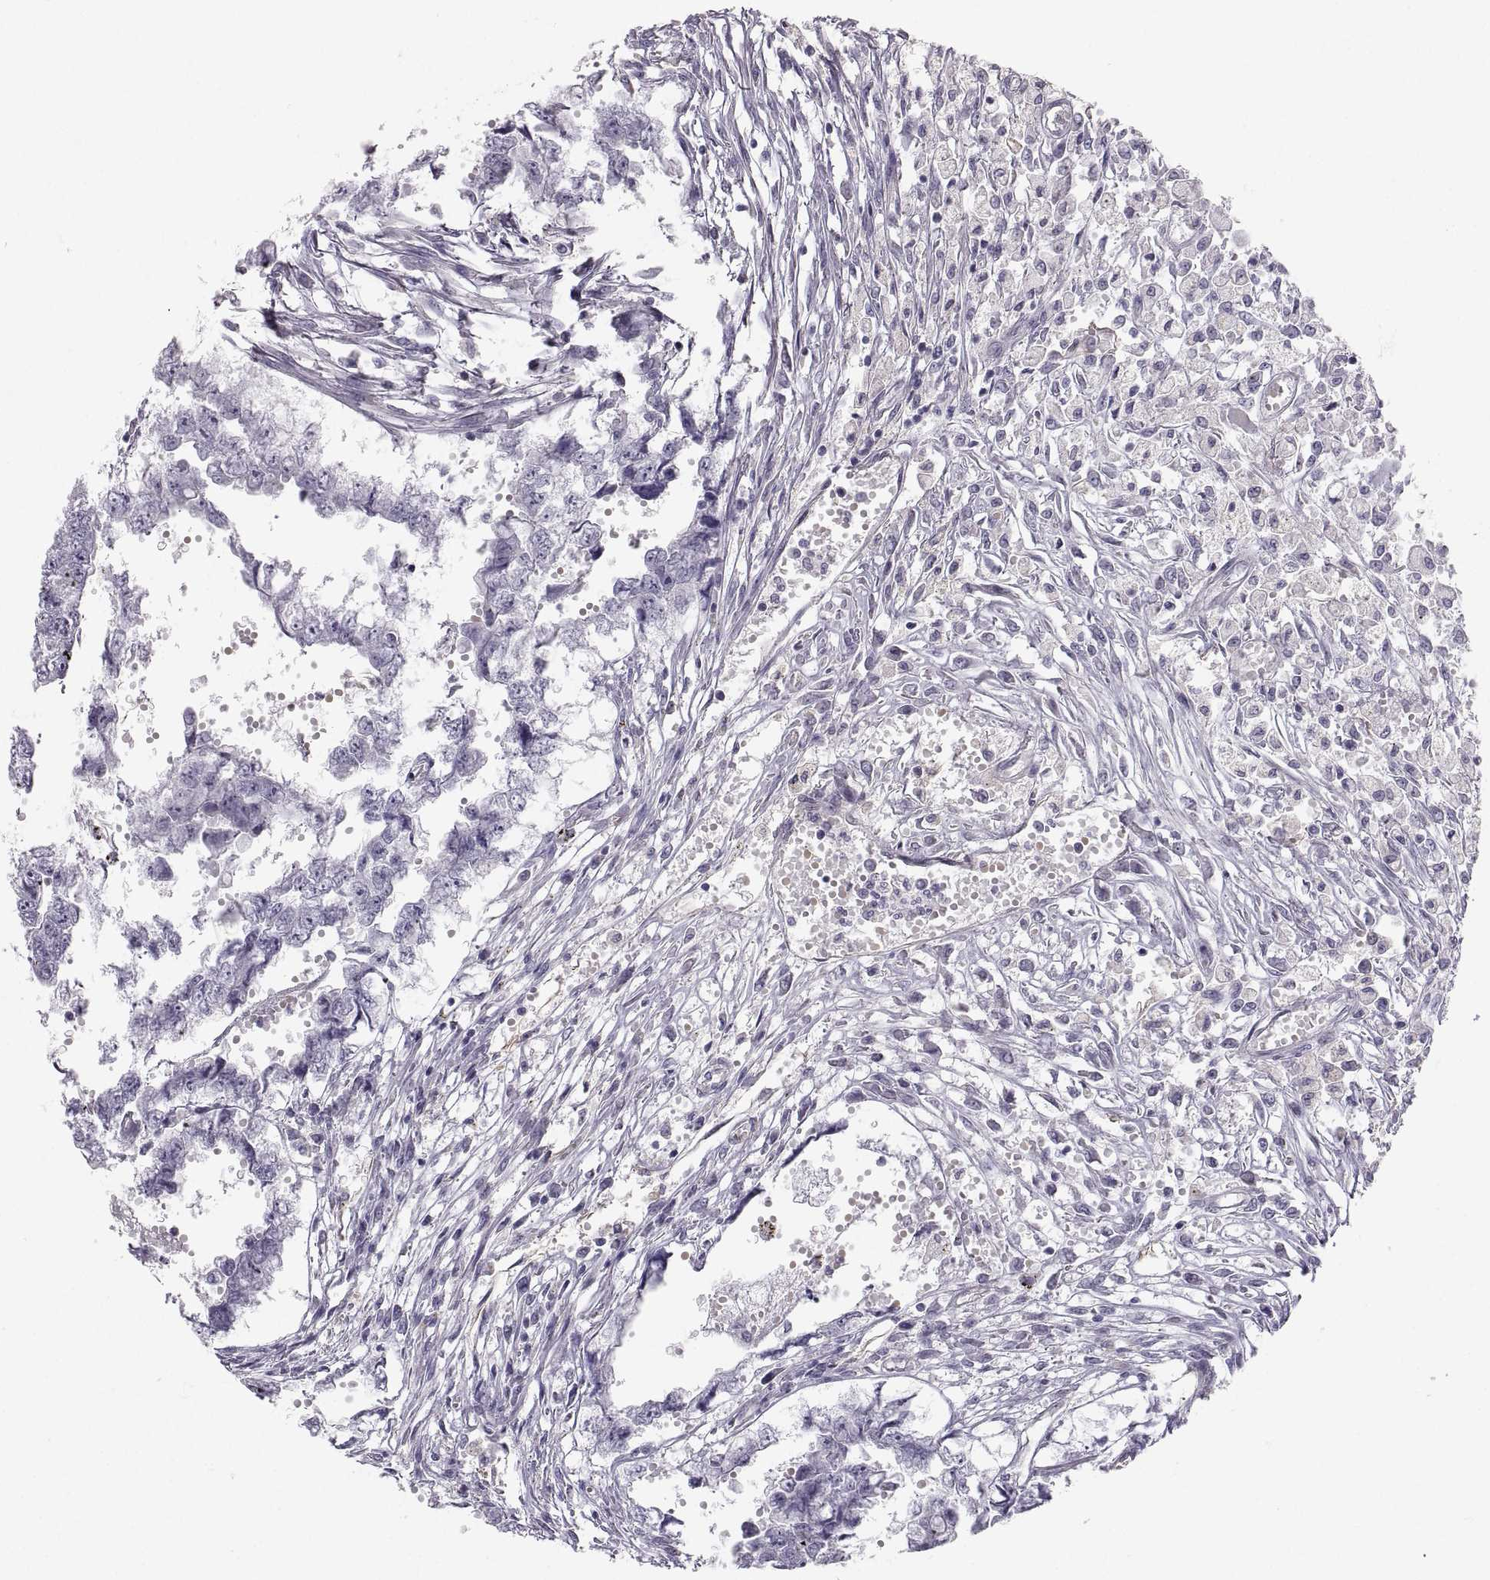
{"staining": {"intensity": "negative", "quantity": "none", "location": "none"}, "tissue": "testis cancer", "cell_type": "Tumor cells", "image_type": "cancer", "snomed": [{"axis": "morphology", "description": "Carcinoma, Embryonal, NOS"}, {"axis": "morphology", "description": "Teratoma, malignant, NOS"}, {"axis": "topography", "description": "Testis"}], "caption": "A high-resolution histopathology image shows immunohistochemistry (IHC) staining of testis cancer (embryonal carcinoma), which displays no significant staining in tumor cells. (DAB immunohistochemistry, high magnification).", "gene": "PGM5", "patient": {"sex": "male", "age": 44}}